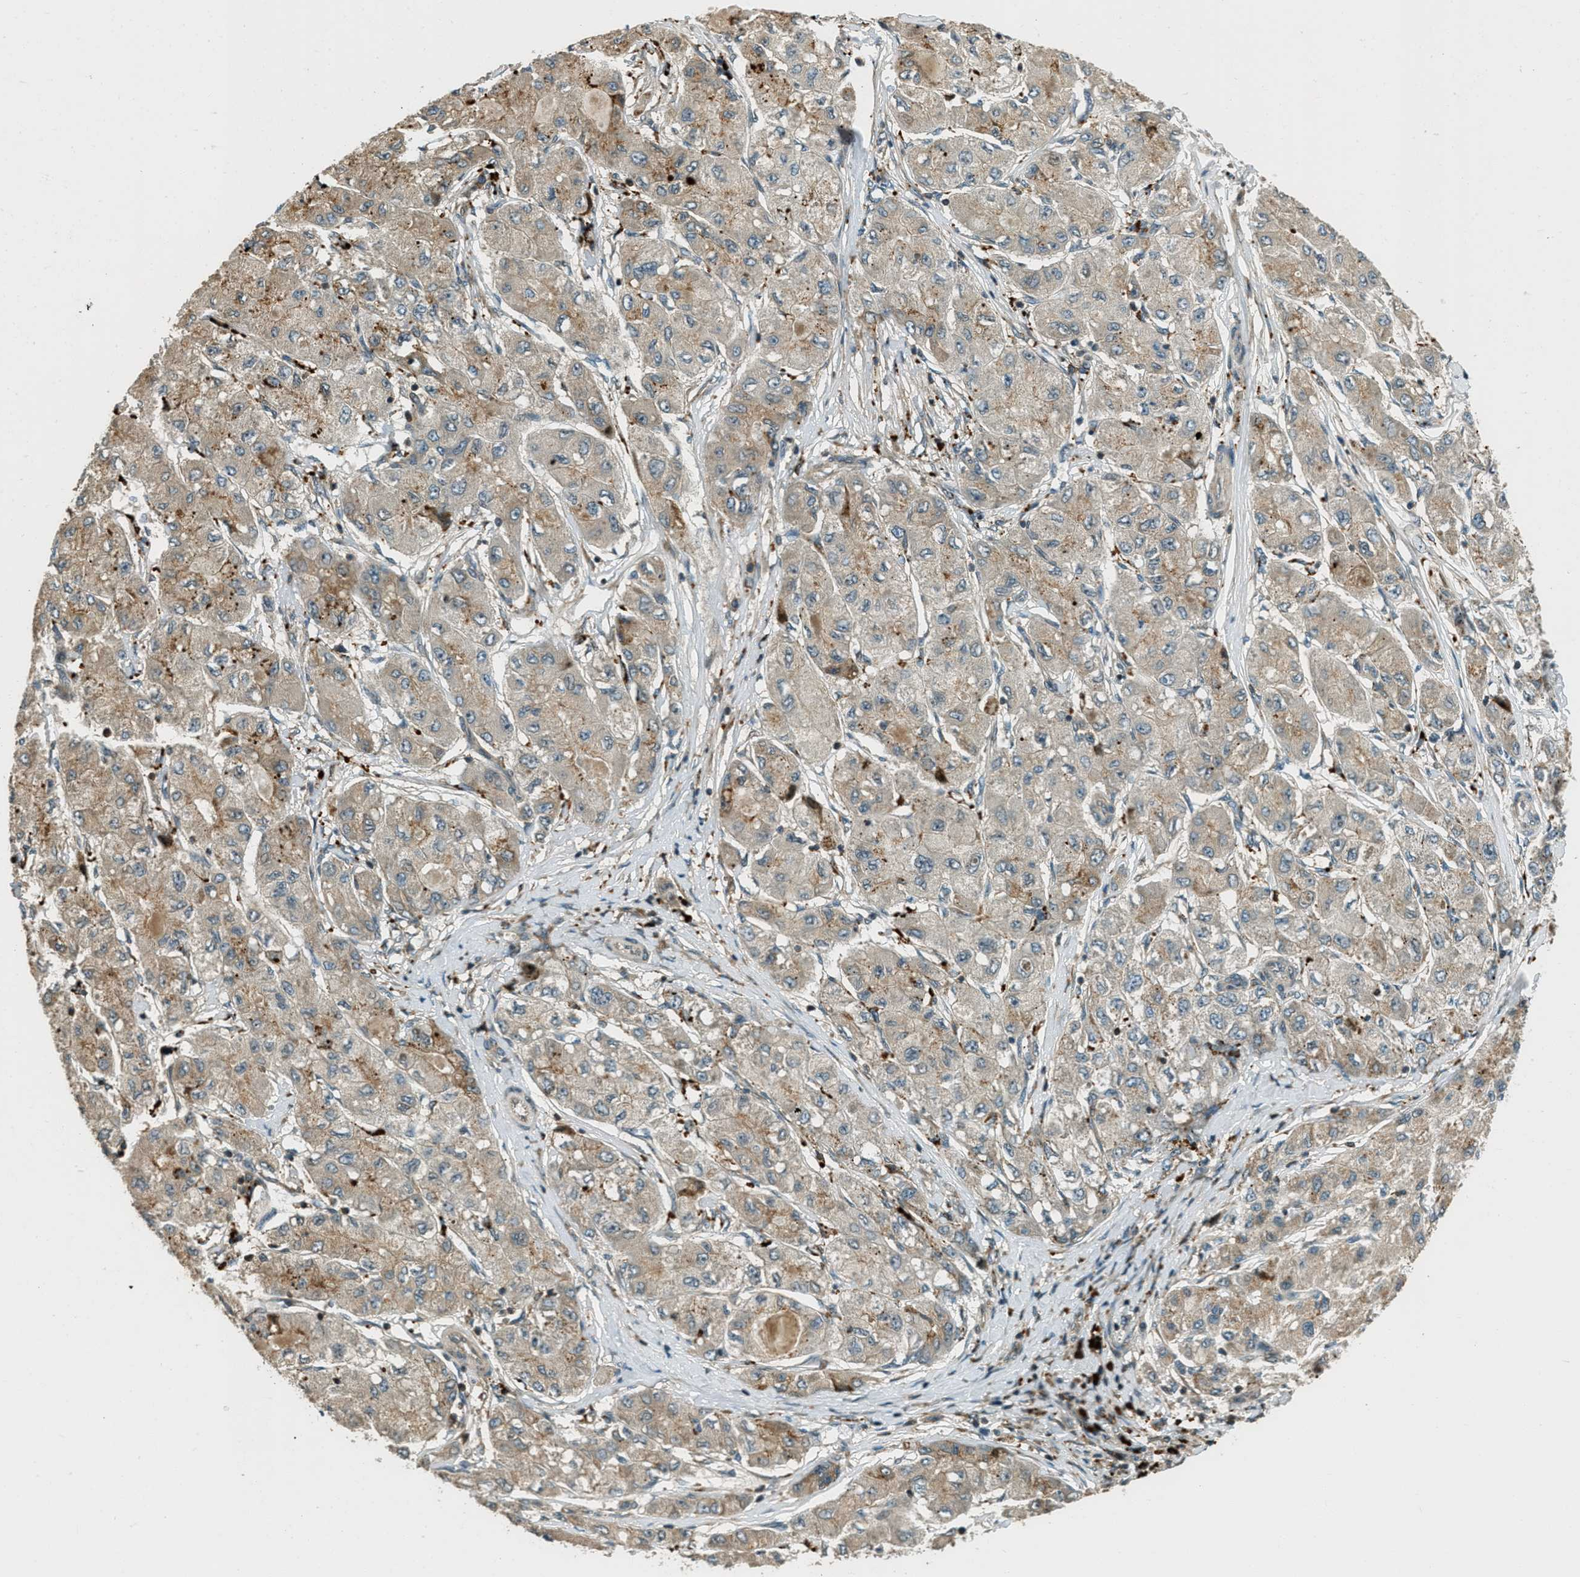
{"staining": {"intensity": "weak", "quantity": ">75%", "location": "cytoplasmic/membranous"}, "tissue": "liver cancer", "cell_type": "Tumor cells", "image_type": "cancer", "snomed": [{"axis": "morphology", "description": "Carcinoma, Hepatocellular, NOS"}, {"axis": "topography", "description": "Liver"}], "caption": "High-power microscopy captured an immunohistochemistry image of hepatocellular carcinoma (liver), revealing weak cytoplasmic/membranous expression in about >75% of tumor cells. (DAB IHC with brightfield microscopy, high magnification).", "gene": "PTPN23", "patient": {"sex": "male", "age": 80}}